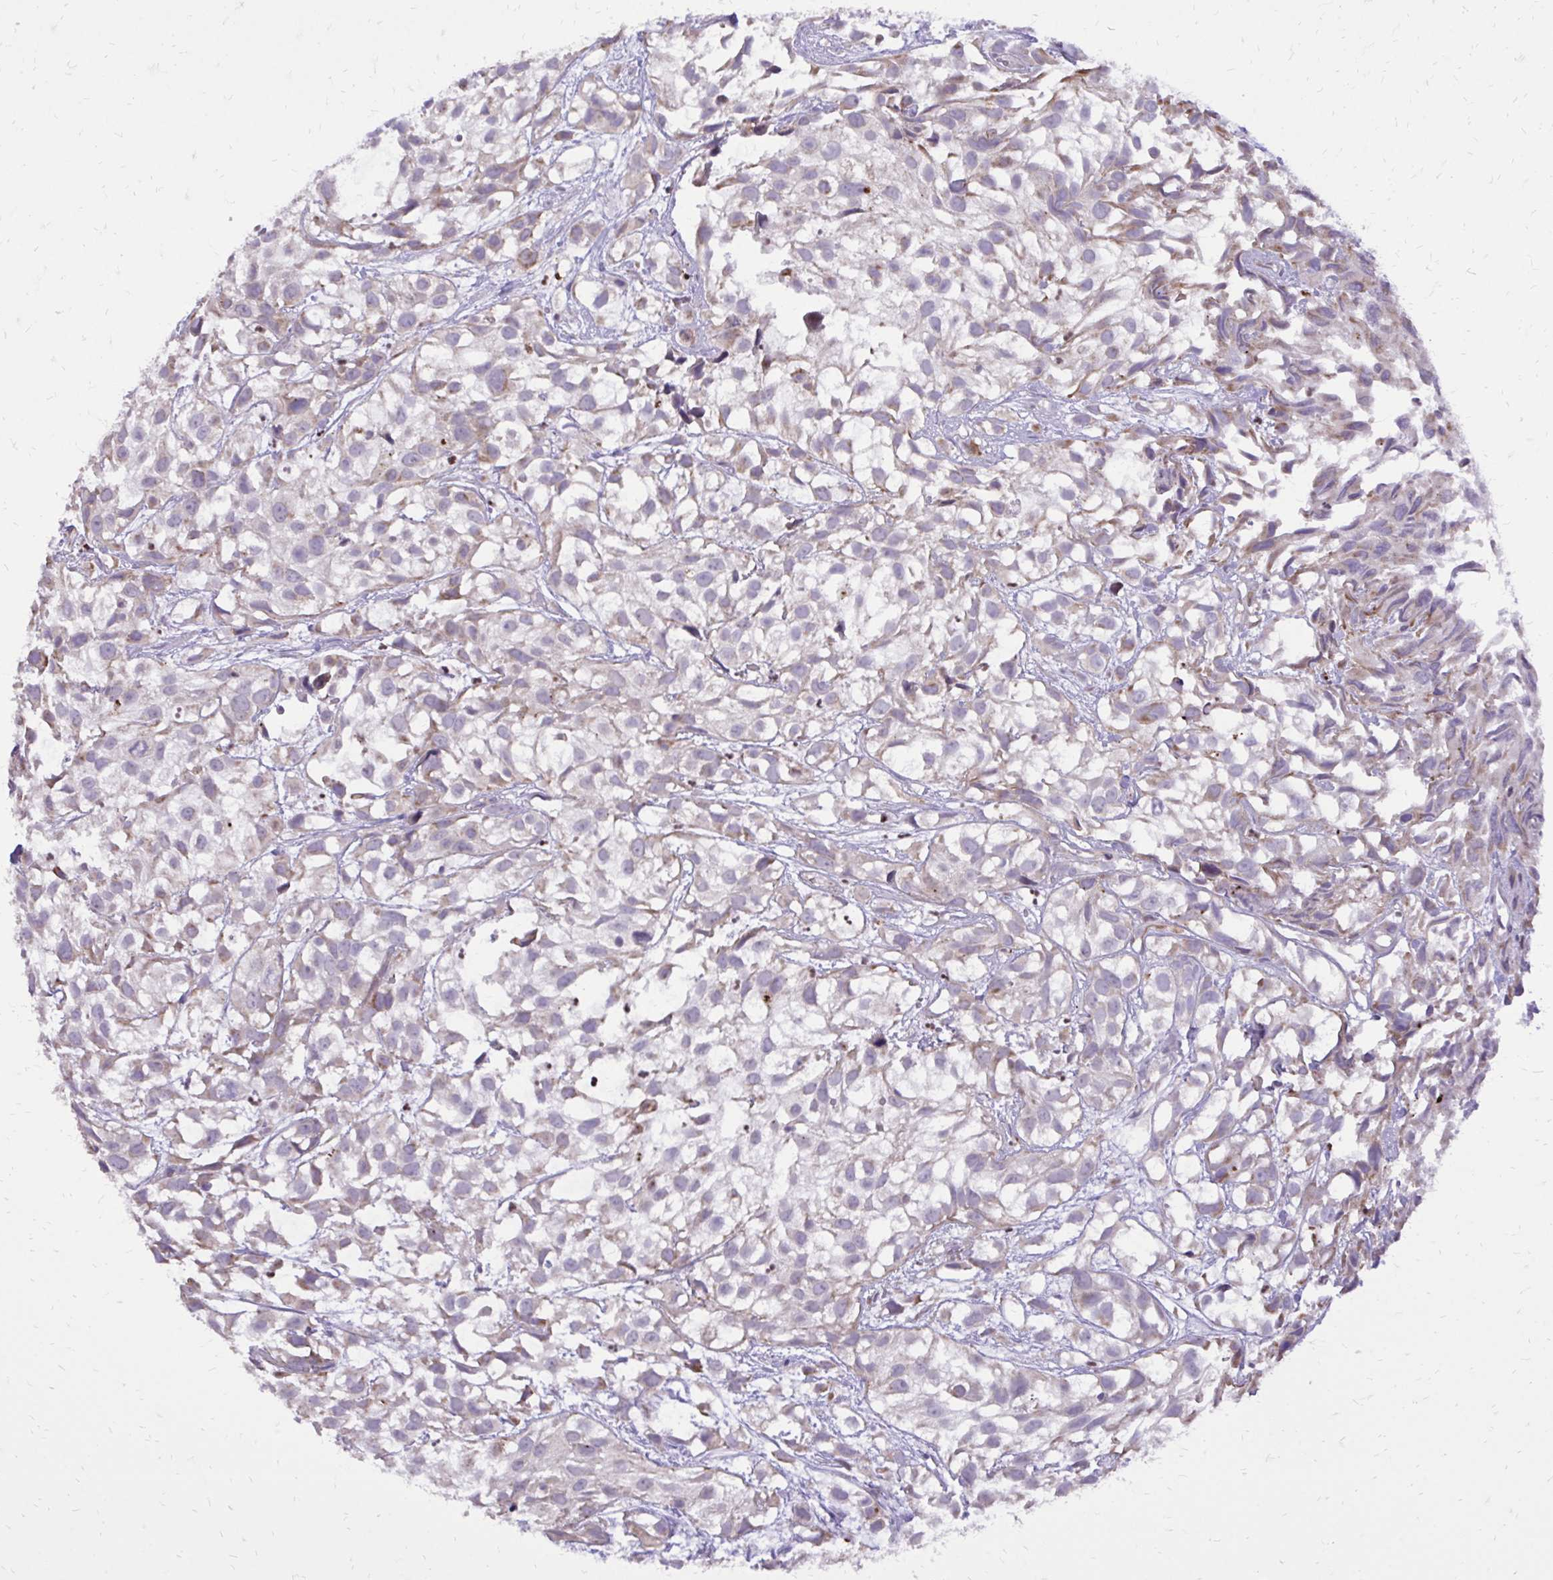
{"staining": {"intensity": "weak", "quantity": "<25%", "location": "cytoplasmic/membranous"}, "tissue": "urothelial cancer", "cell_type": "Tumor cells", "image_type": "cancer", "snomed": [{"axis": "morphology", "description": "Urothelial carcinoma, High grade"}, {"axis": "topography", "description": "Urinary bladder"}], "caption": "Protein analysis of urothelial cancer shows no significant positivity in tumor cells.", "gene": "ABCC3", "patient": {"sex": "male", "age": 56}}